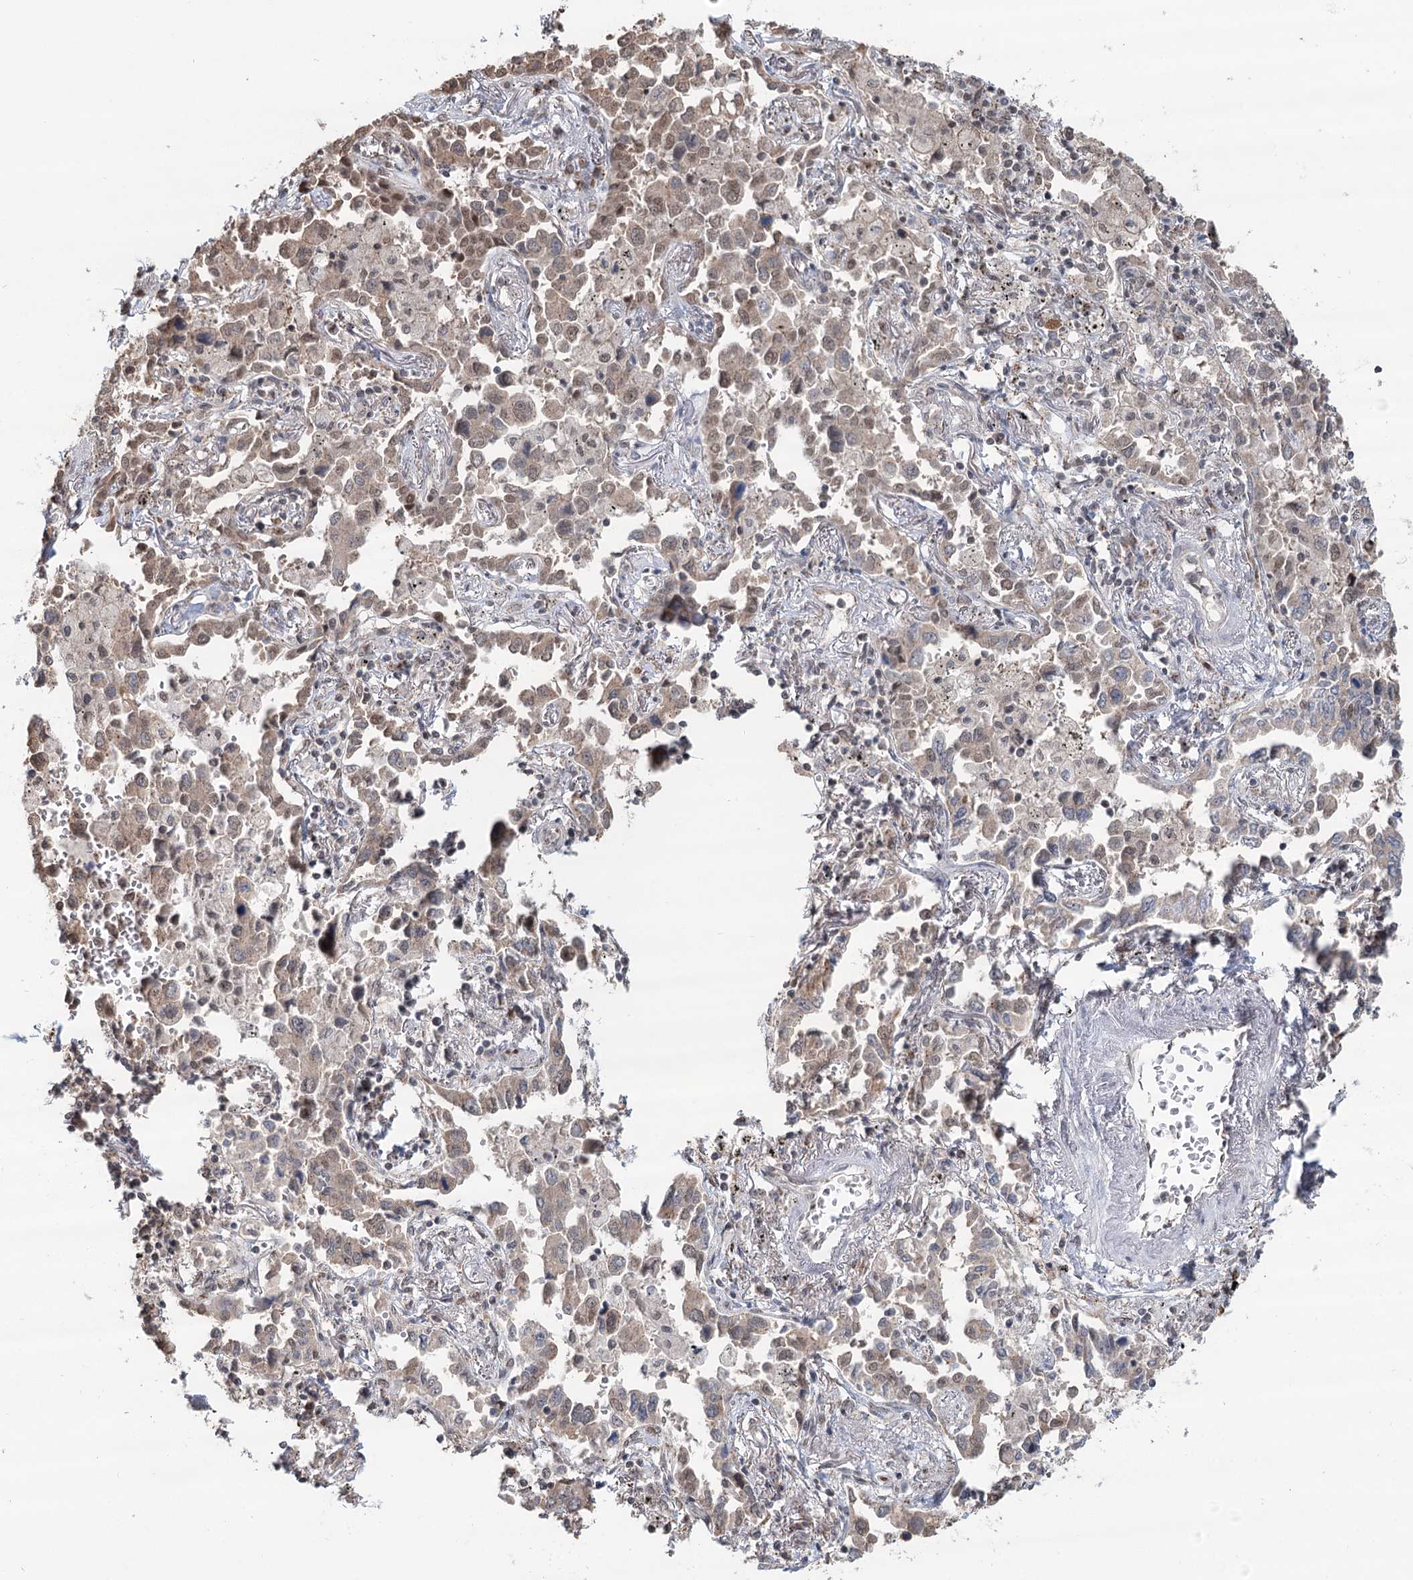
{"staining": {"intensity": "weak", "quantity": "<25%", "location": "cytoplasmic/membranous"}, "tissue": "lung cancer", "cell_type": "Tumor cells", "image_type": "cancer", "snomed": [{"axis": "morphology", "description": "Adenocarcinoma, NOS"}, {"axis": "topography", "description": "Lung"}], "caption": "The immunohistochemistry histopathology image has no significant expression in tumor cells of lung adenocarcinoma tissue.", "gene": "GPALPP1", "patient": {"sex": "male", "age": 67}}